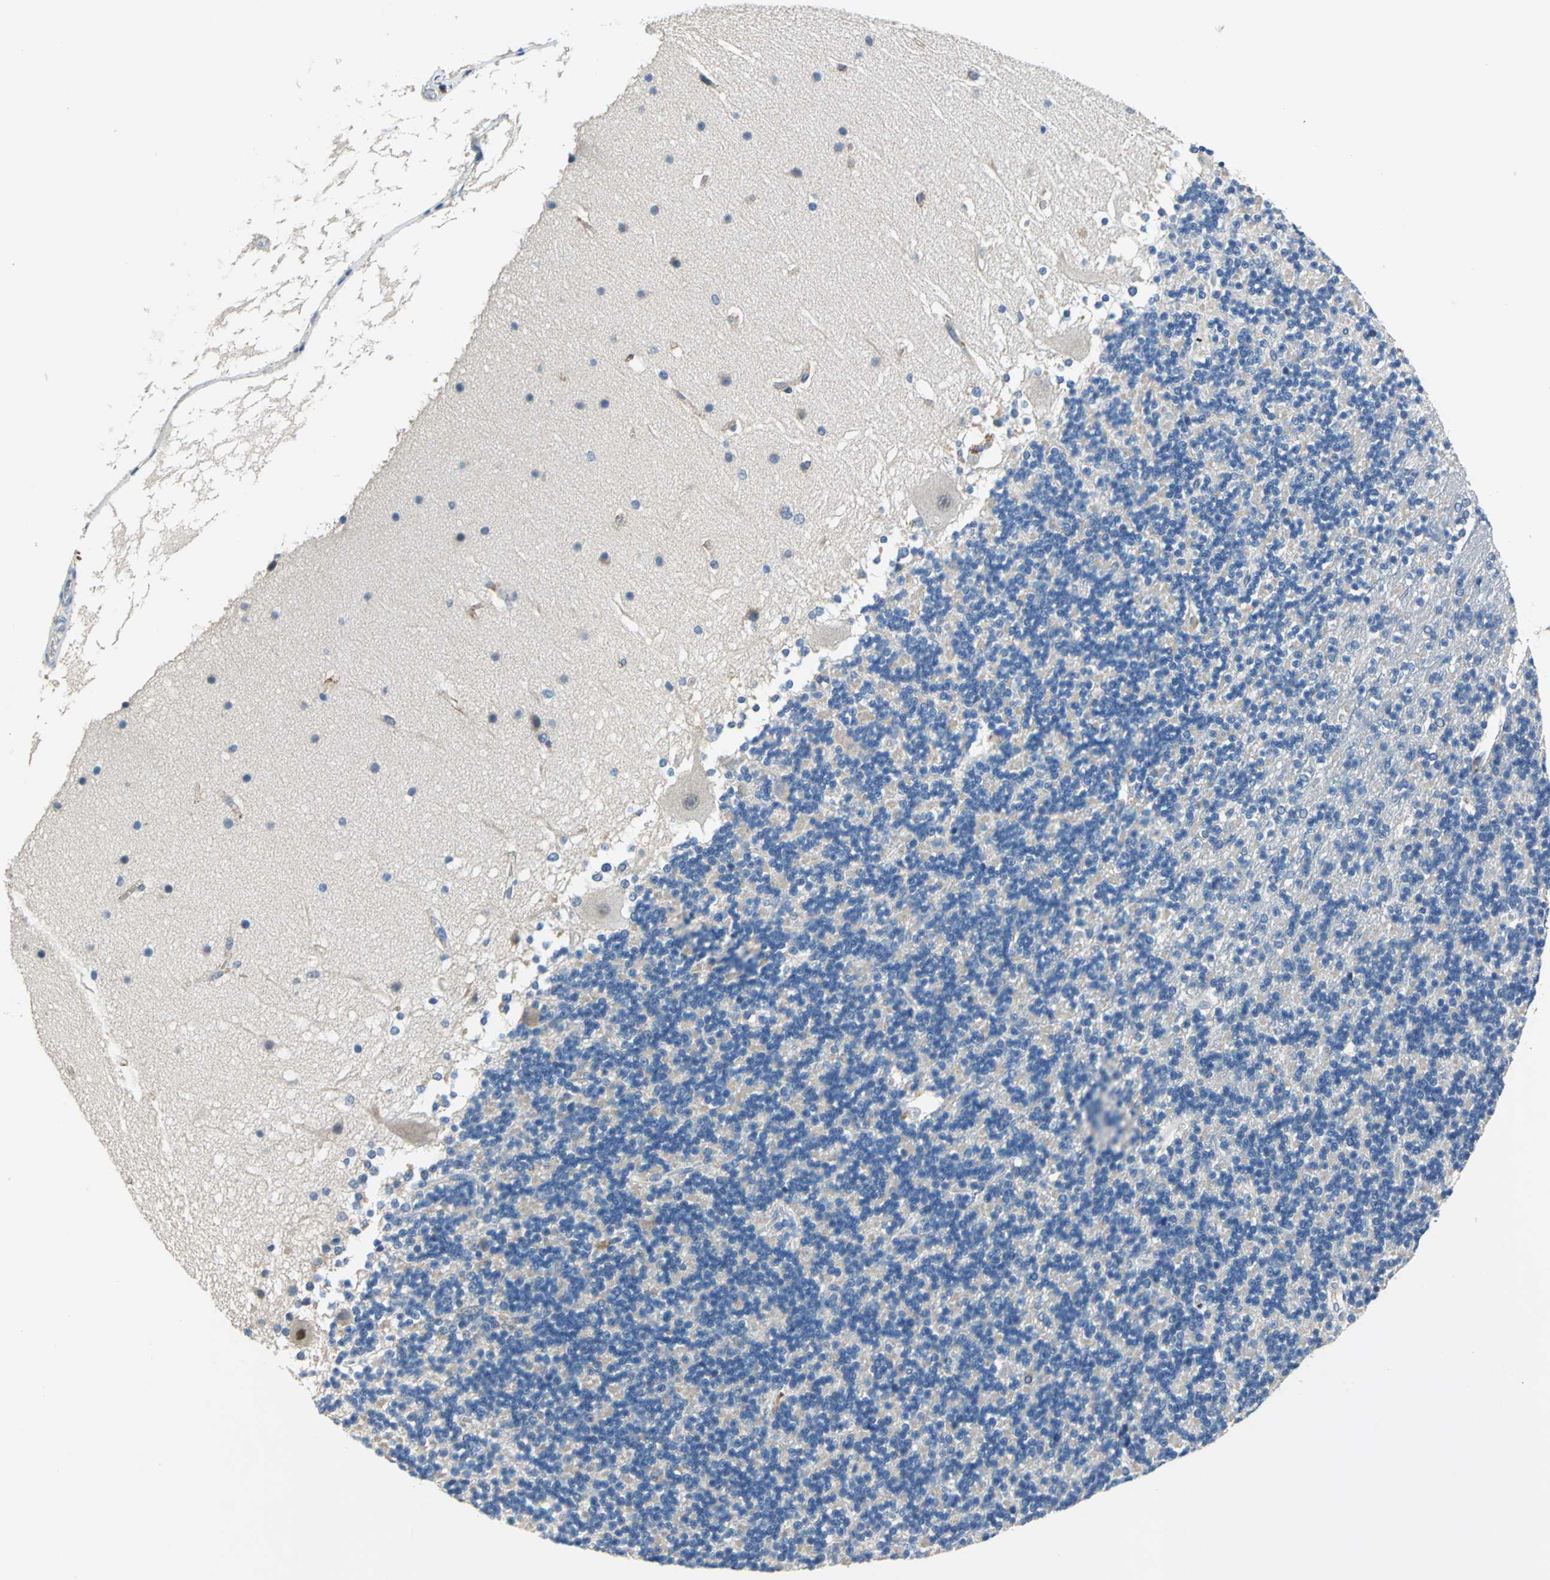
{"staining": {"intensity": "negative", "quantity": "none", "location": "none"}, "tissue": "cerebellum", "cell_type": "Cells in granular layer", "image_type": "normal", "snomed": [{"axis": "morphology", "description": "Normal tissue, NOS"}, {"axis": "topography", "description": "Cerebellum"}], "caption": "Cells in granular layer show no significant protein staining in benign cerebellum. Brightfield microscopy of immunohistochemistry stained with DAB (brown) and hematoxylin (blue), captured at high magnification.", "gene": "RASD2", "patient": {"sex": "female", "age": 19}}